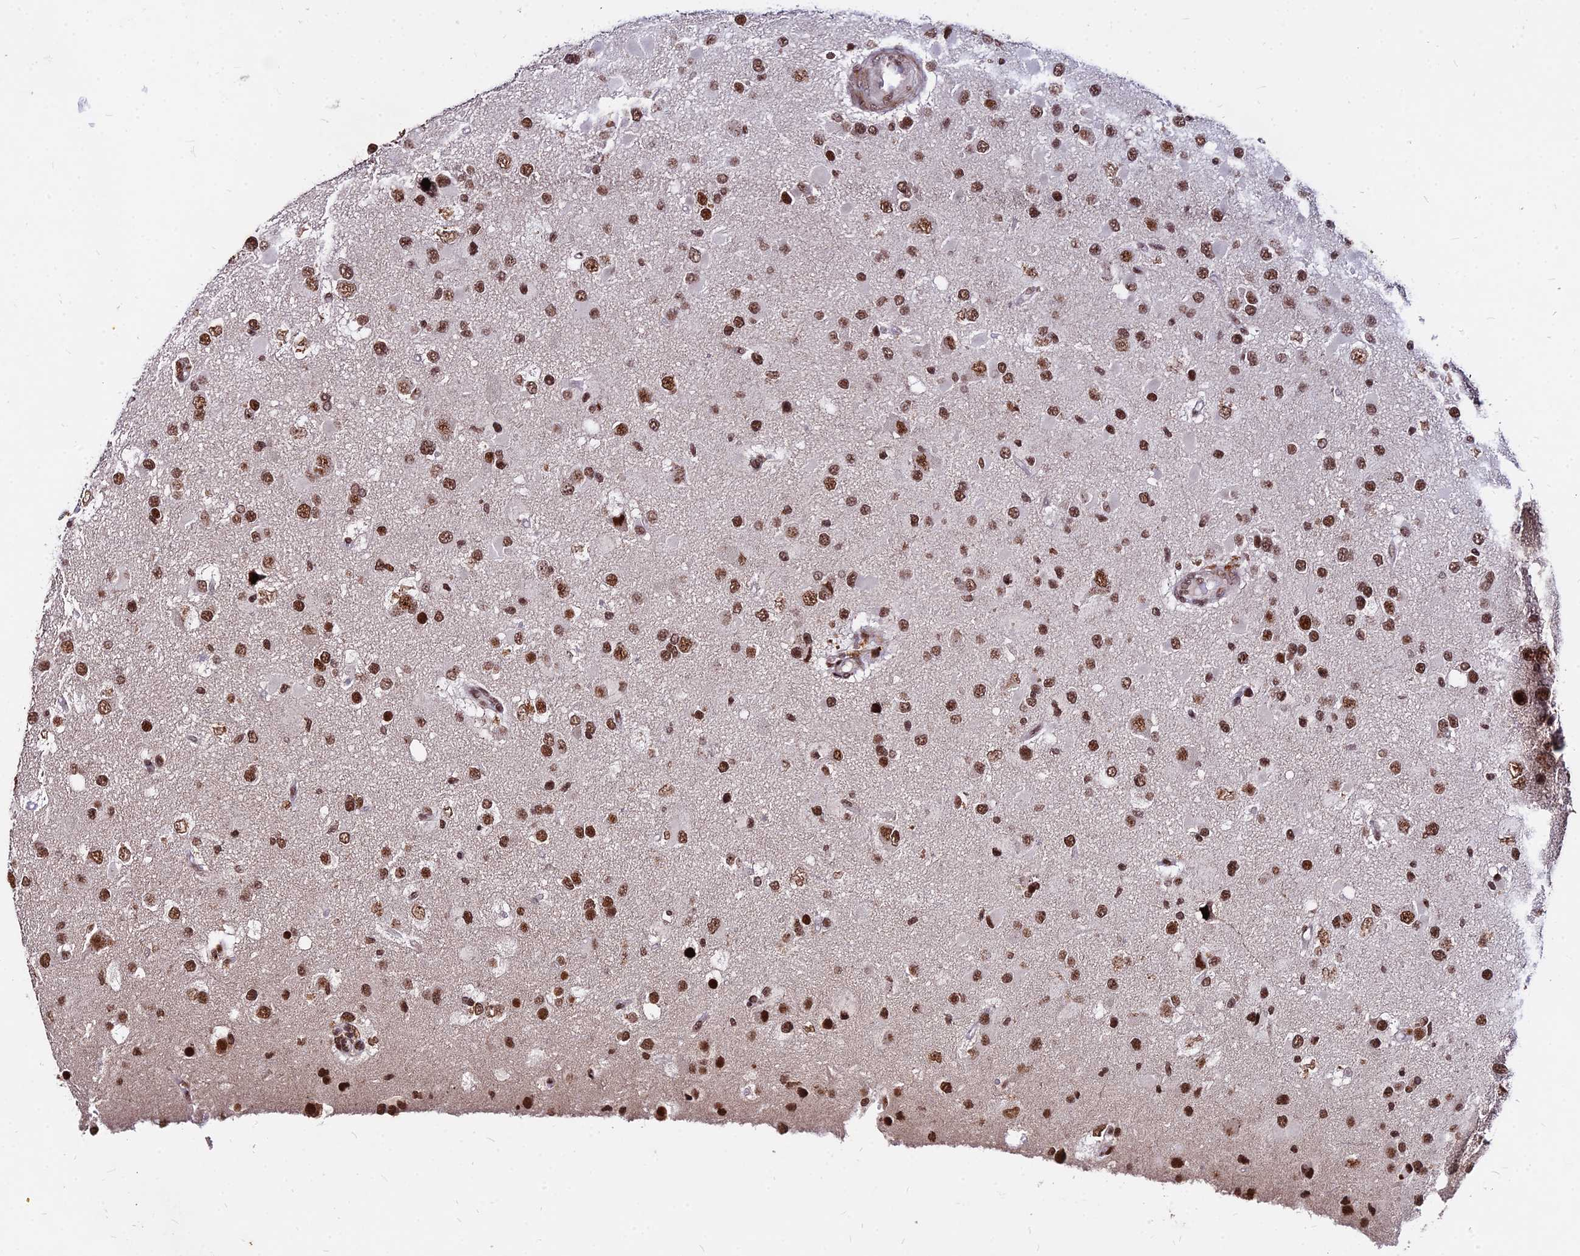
{"staining": {"intensity": "moderate", "quantity": ">75%", "location": "nuclear"}, "tissue": "glioma", "cell_type": "Tumor cells", "image_type": "cancer", "snomed": [{"axis": "morphology", "description": "Glioma, malignant, High grade"}, {"axis": "topography", "description": "Brain"}], "caption": "A histopathology image showing moderate nuclear positivity in approximately >75% of tumor cells in malignant high-grade glioma, as visualized by brown immunohistochemical staining.", "gene": "ZBED4", "patient": {"sex": "male", "age": 53}}